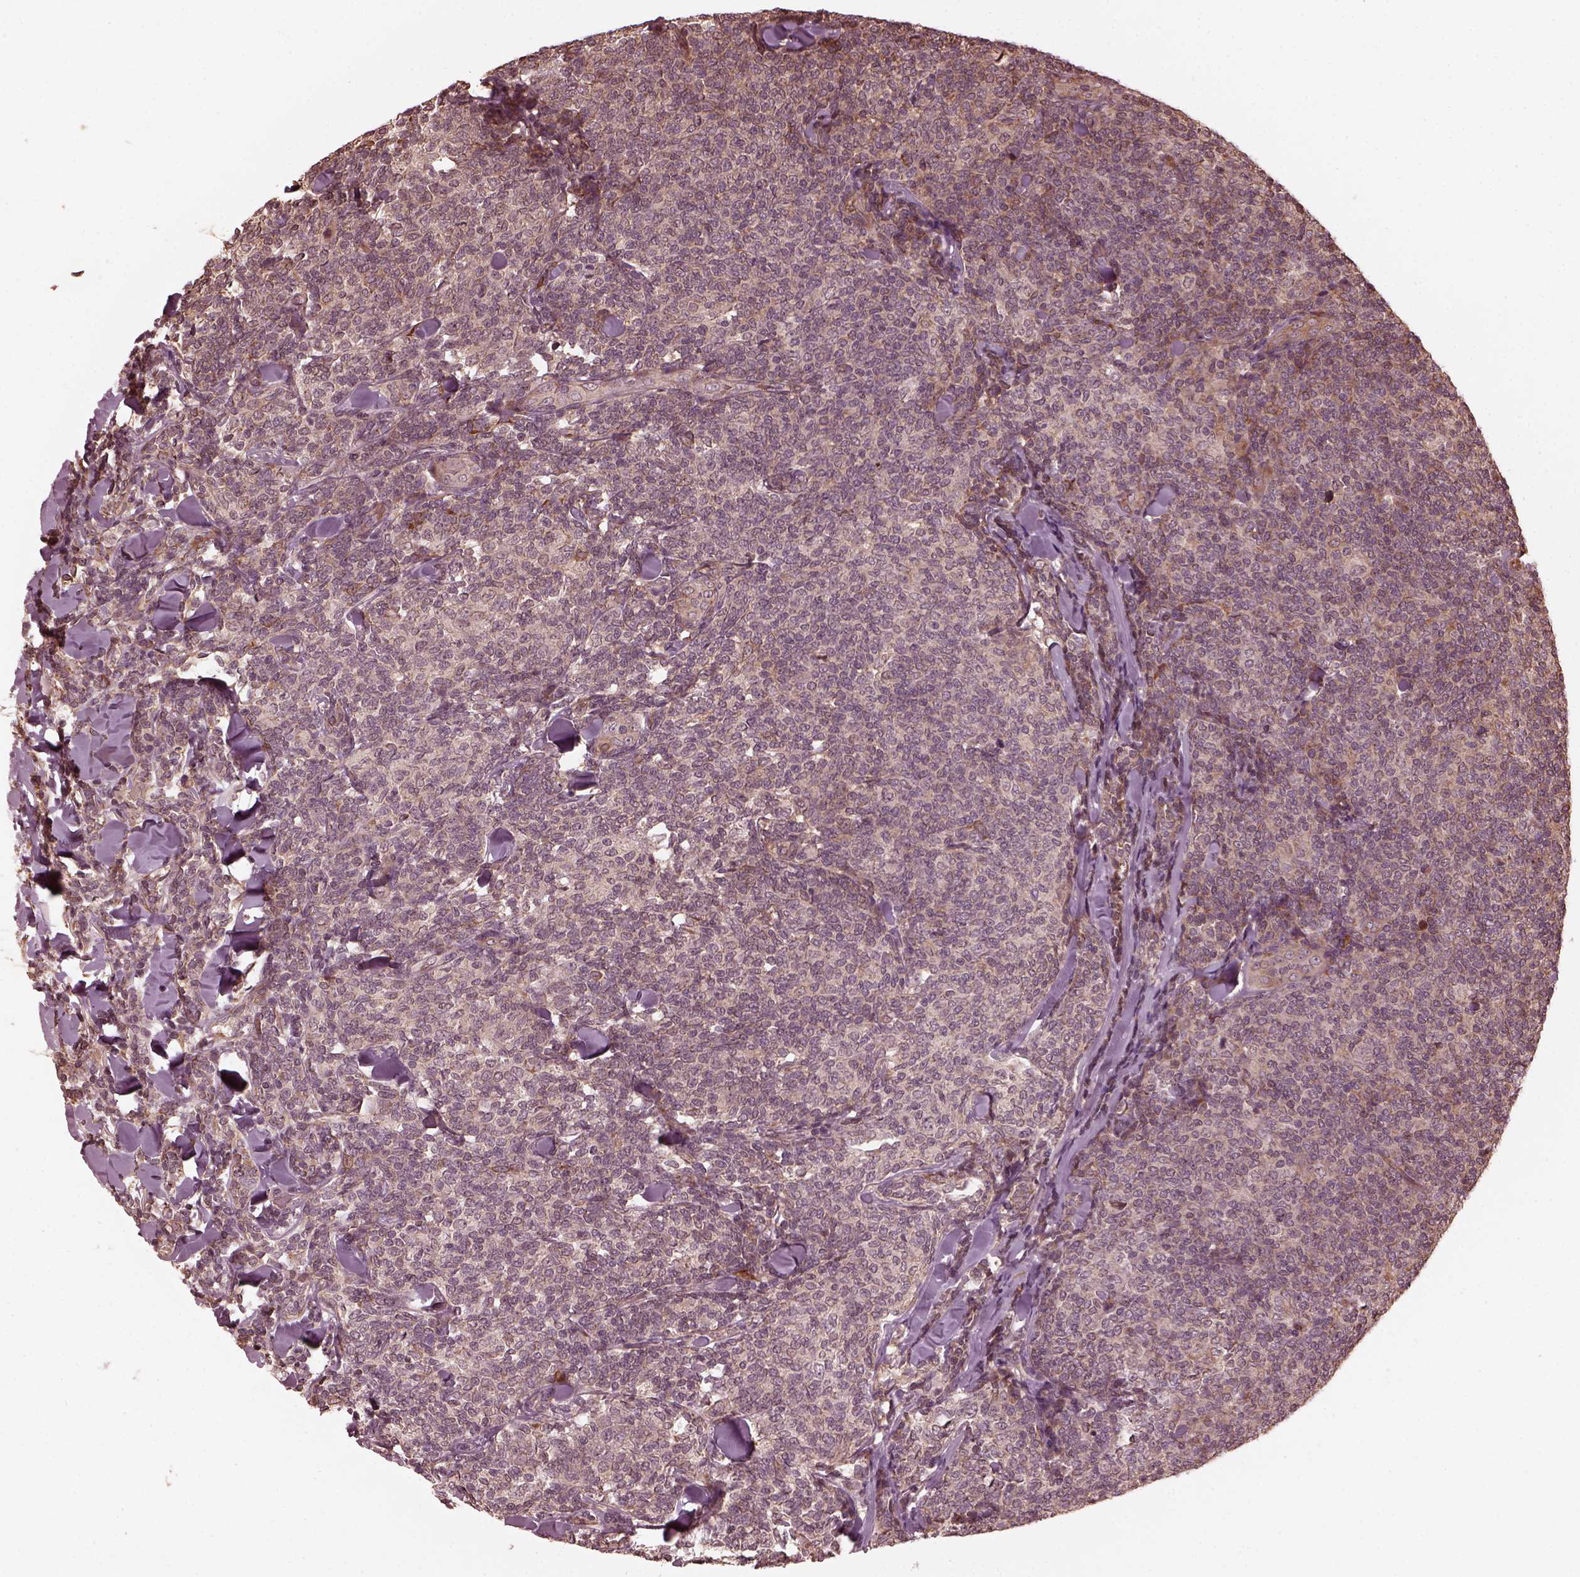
{"staining": {"intensity": "negative", "quantity": "none", "location": "none"}, "tissue": "lymphoma", "cell_type": "Tumor cells", "image_type": "cancer", "snomed": [{"axis": "morphology", "description": "Malignant lymphoma, non-Hodgkin's type, Low grade"}, {"axis": "topography", "description": "Lymph node"}], "caption": "A photomicrograph of lymphoma stained for a protein shows no brown staining in tumor cells. The staining was performed using DAB to visualize the protein expression in brown, while the nuclei were stained in blue with hematoxylin (Magnification: 20x).", "gene": "ZNF292", "patient": {"sex": "female", "age": 56}}